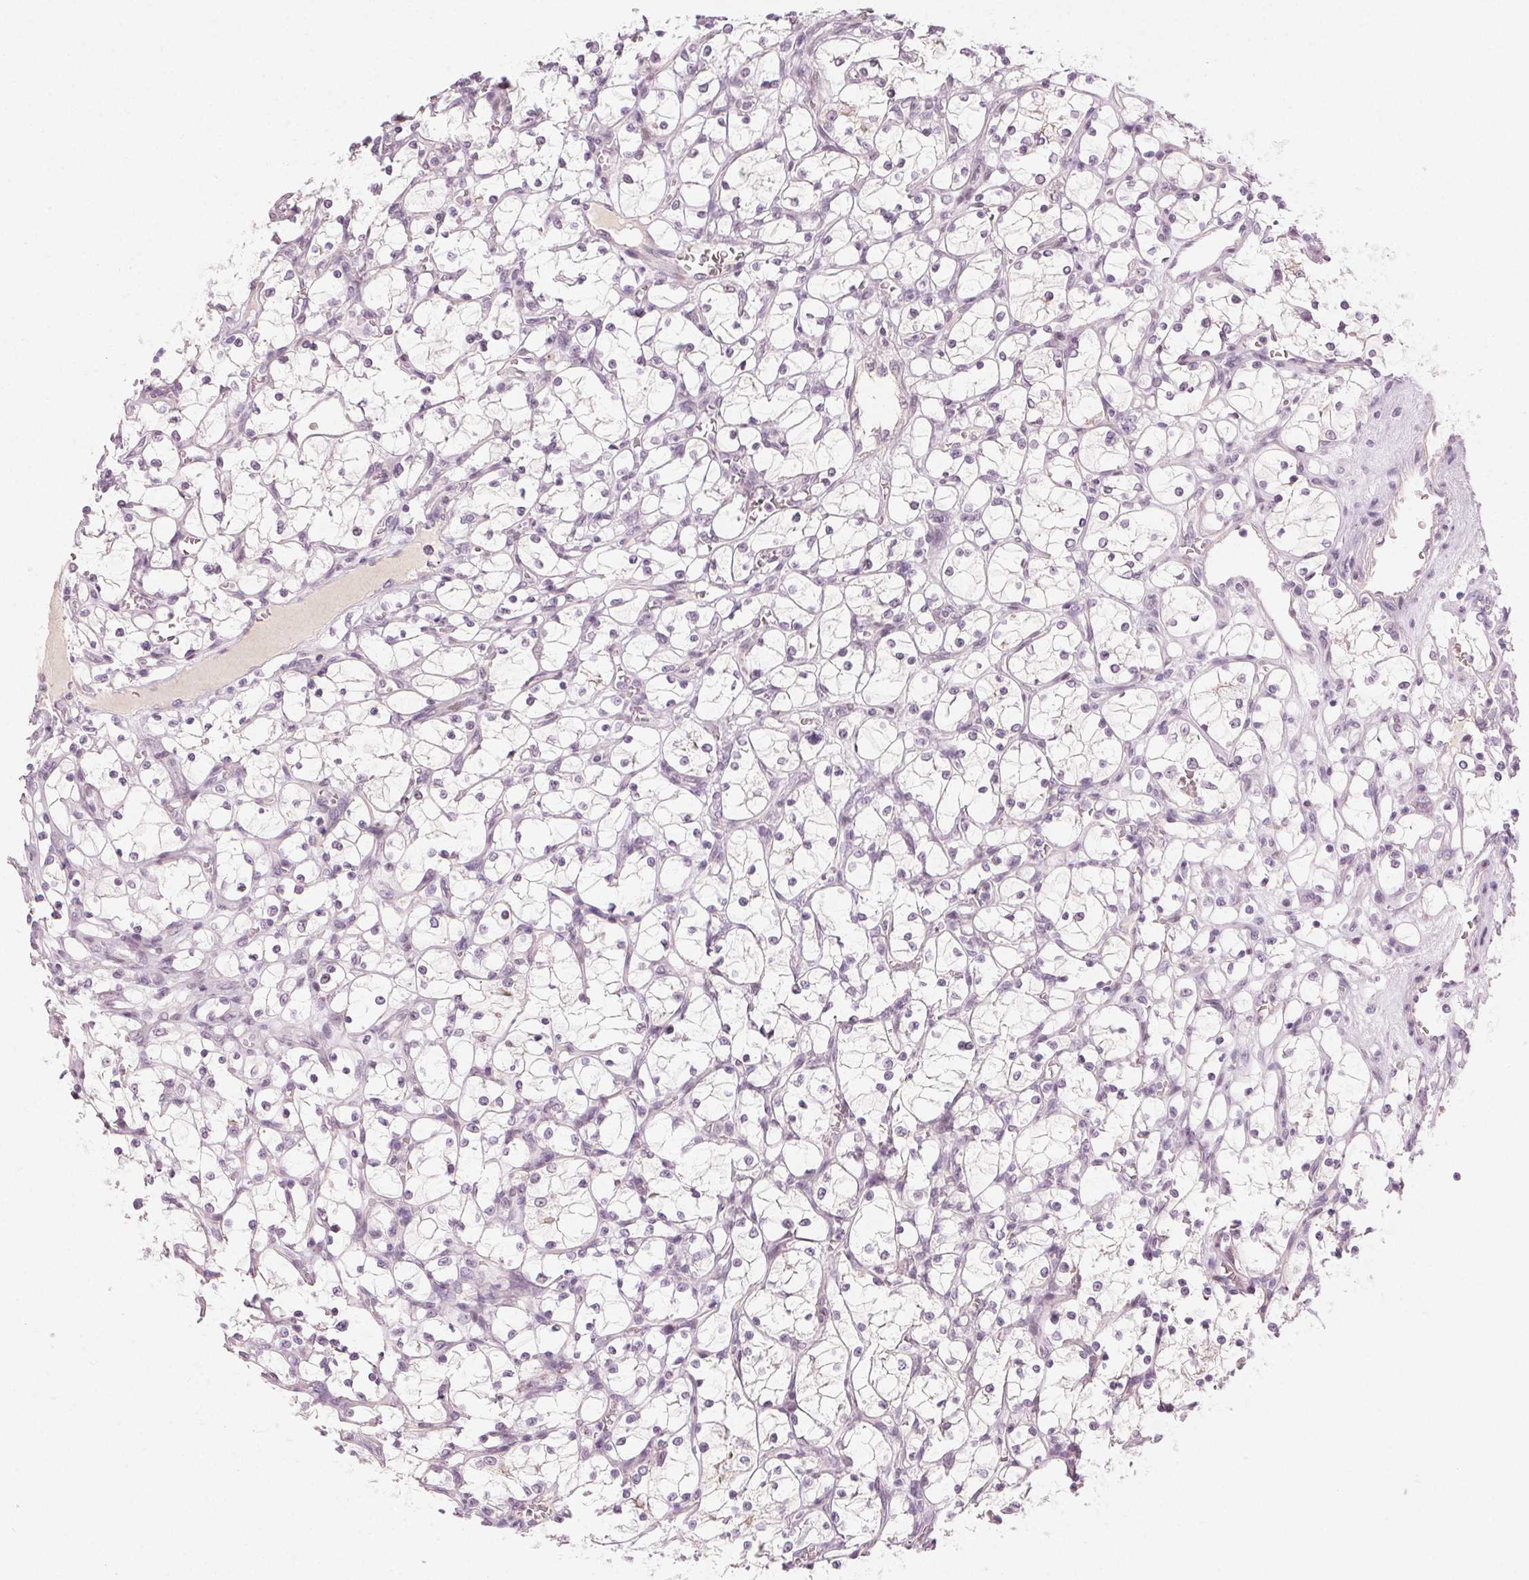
{"staining": {"intensity": "negative", "quantity": "none", "location": "none"}, "tissue": "renal cancer", "cell_type": "Tumor cells", "image_type": "cancer", "snomed": [{"axis": "morphology", "description": "Adenocarcinoma, NOS"}, {"axis": "topography", "description": "Kidney"}], "caption": "This is an immunohistochemistry histopathology image of adenocarcinoma (renal). There is no staining in tumor cells.", "gene": "HSF5", "patient": {"sex": "female", "age": 69}}